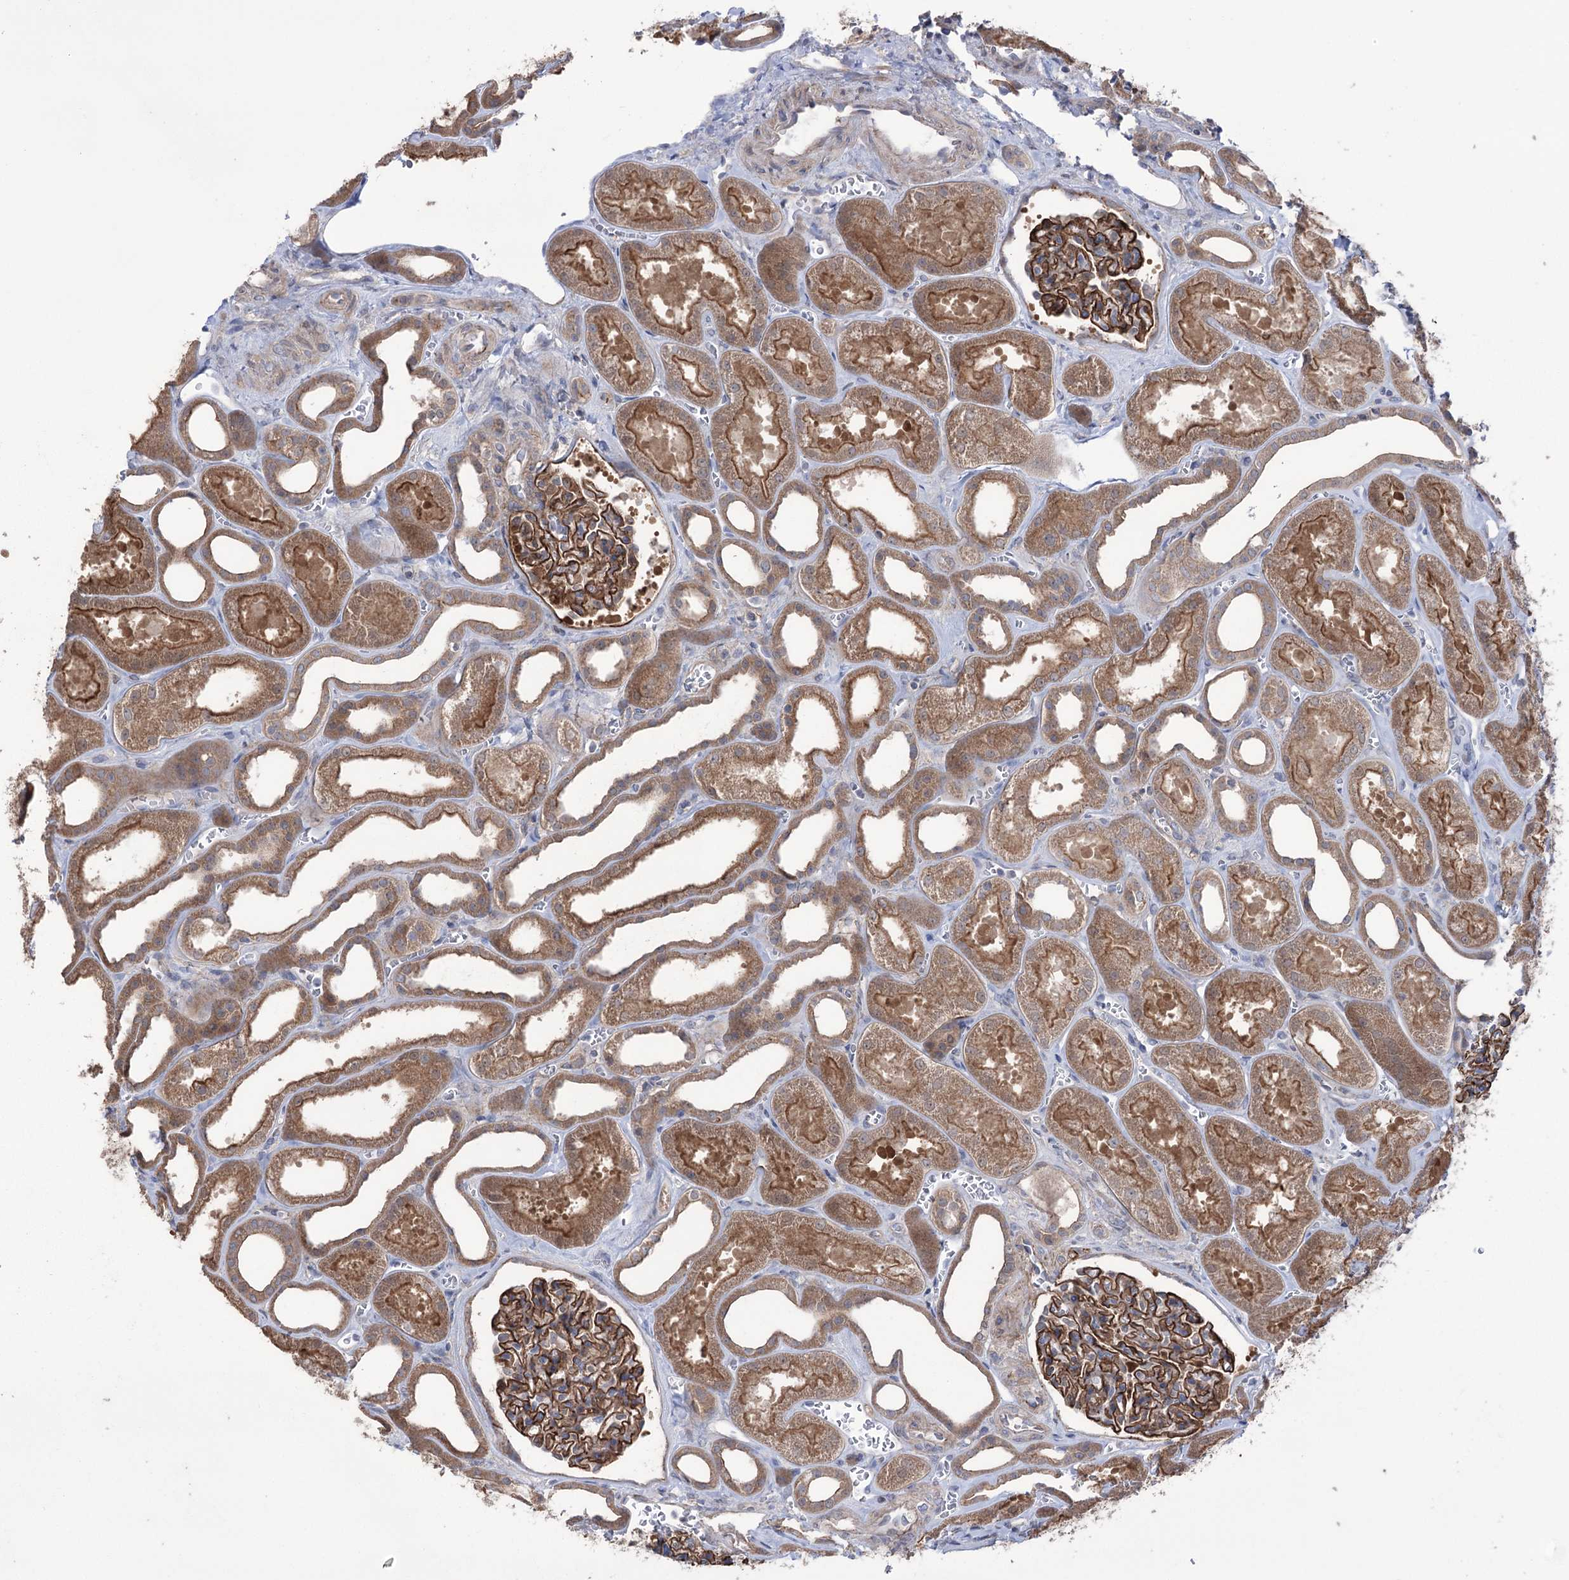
{"staining": {"intensity": "strong", "quantity": ">75%", "location": "cytoplasmic/membranous"}, "tissue": "kidney", "cell_type": "Cells in glomeruli", "image_type": "normal", "snomed": [{"axis": "morphology", "description": "Normal tissue, NOS"}, {"axis": "morphology", "description": "Adenocarcinoma, NOS"}, {"axis": "topography", "description": "Kidney"}], "caption": "This photomicrograph reveals benign kidney stained with immunohistochemistry (IHC) to label a protein in brown. The cytoplasmic/membranous of cells in glomeruli show strong positivity for the protein. Nuclei are counter-stained blue.", "gene": "TRIM71", "patient": {"sex": "female", "age": 68}}